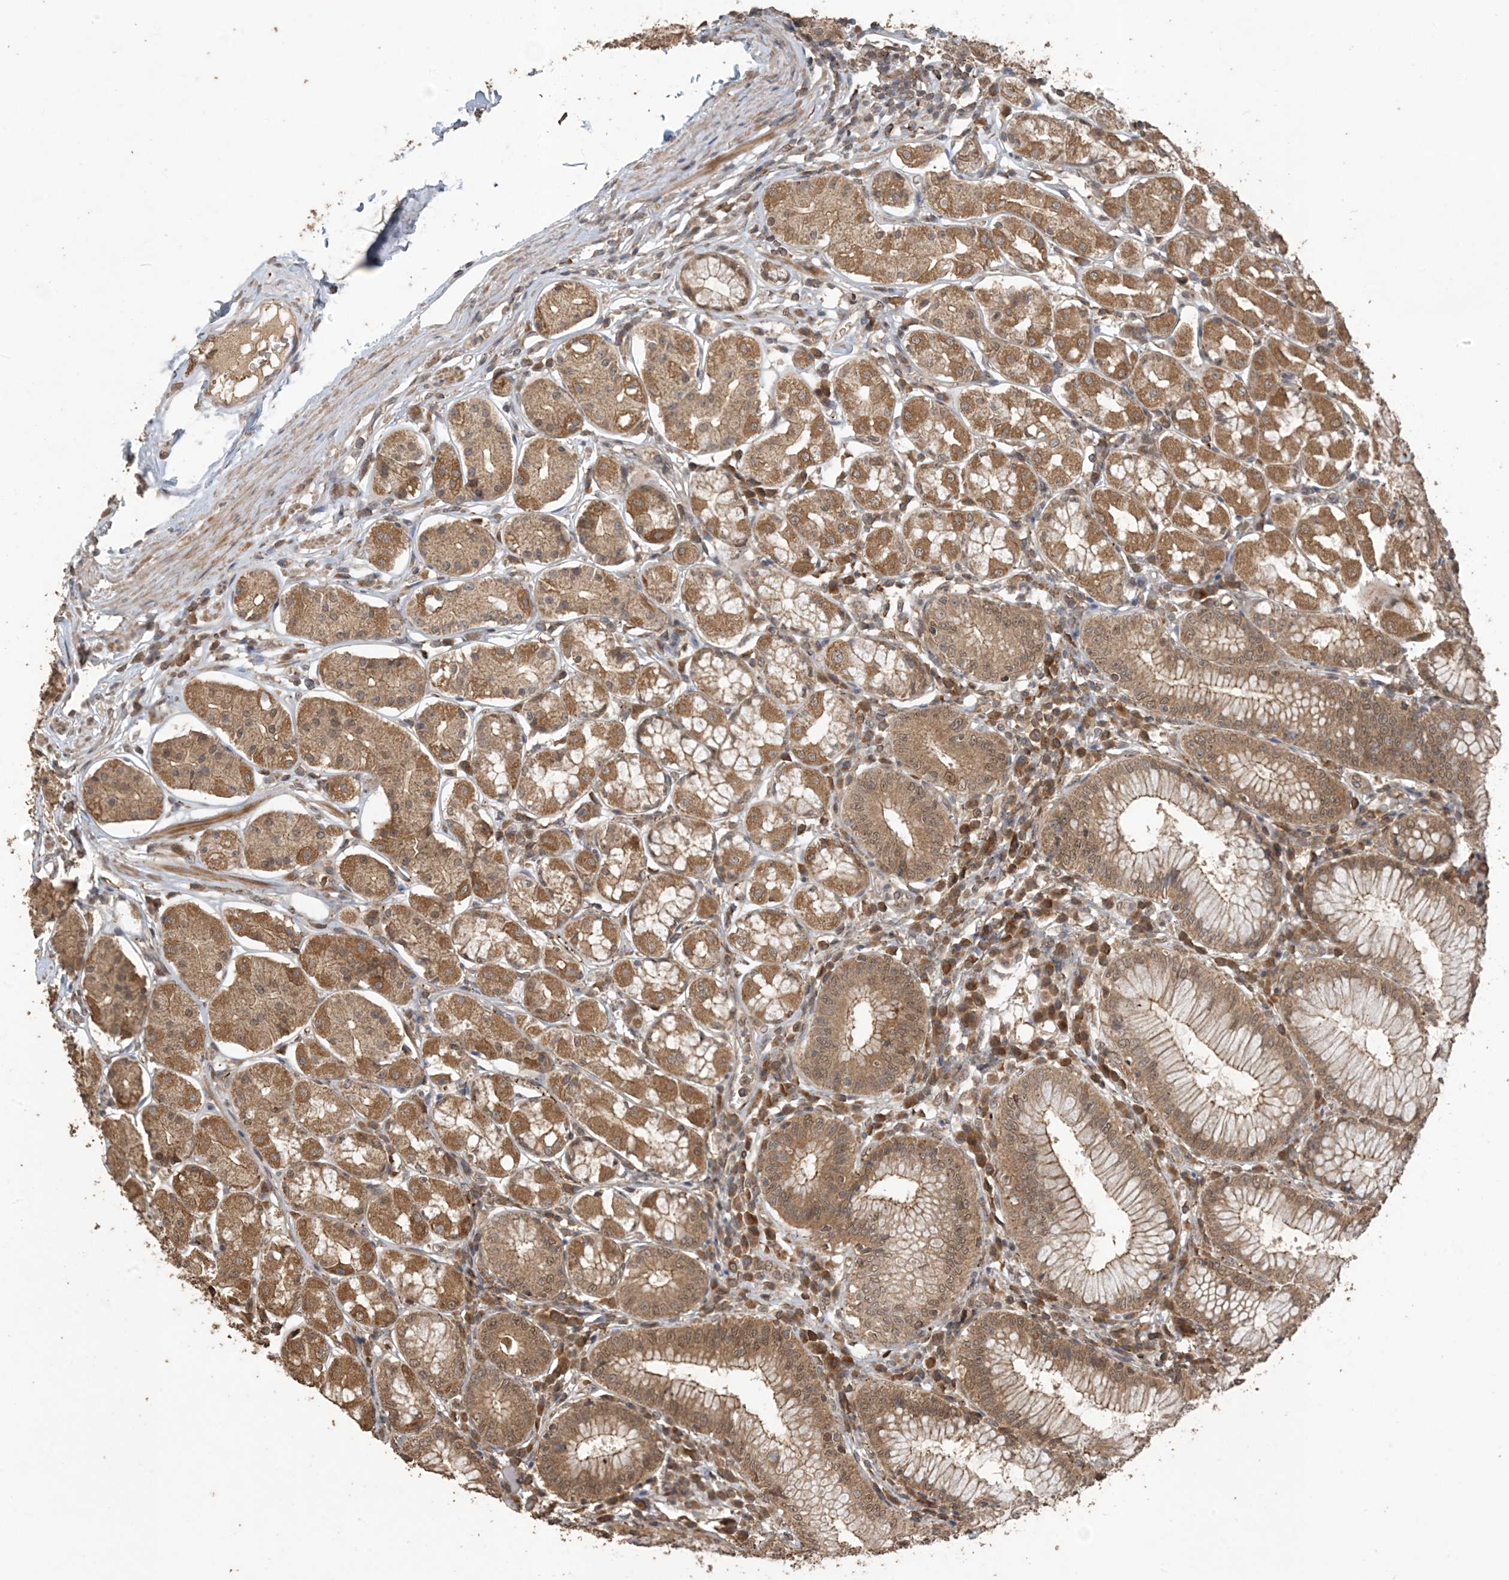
{"staining": {"intensity": "moderate", "quantity": ">75%", "location": "cytoplasmic/membranous"}, "tissue": "stomach", "cell_type": "Glandular cells", "image_type": "normal", "snomed": [{"axis": "morphology", "description": "Normal tissue, NOS"}, {"axis": "topography", "description": "Stomach, lower"}], "caption": "There is medium levels of moderate cytoplasmic/membranous expression in glandular cells of normal stomach, as demonstrated by immunohistochemical staining (brown color).", "gene": "ZC3H12A", "patient": {"sex": "female", "age": 56}}